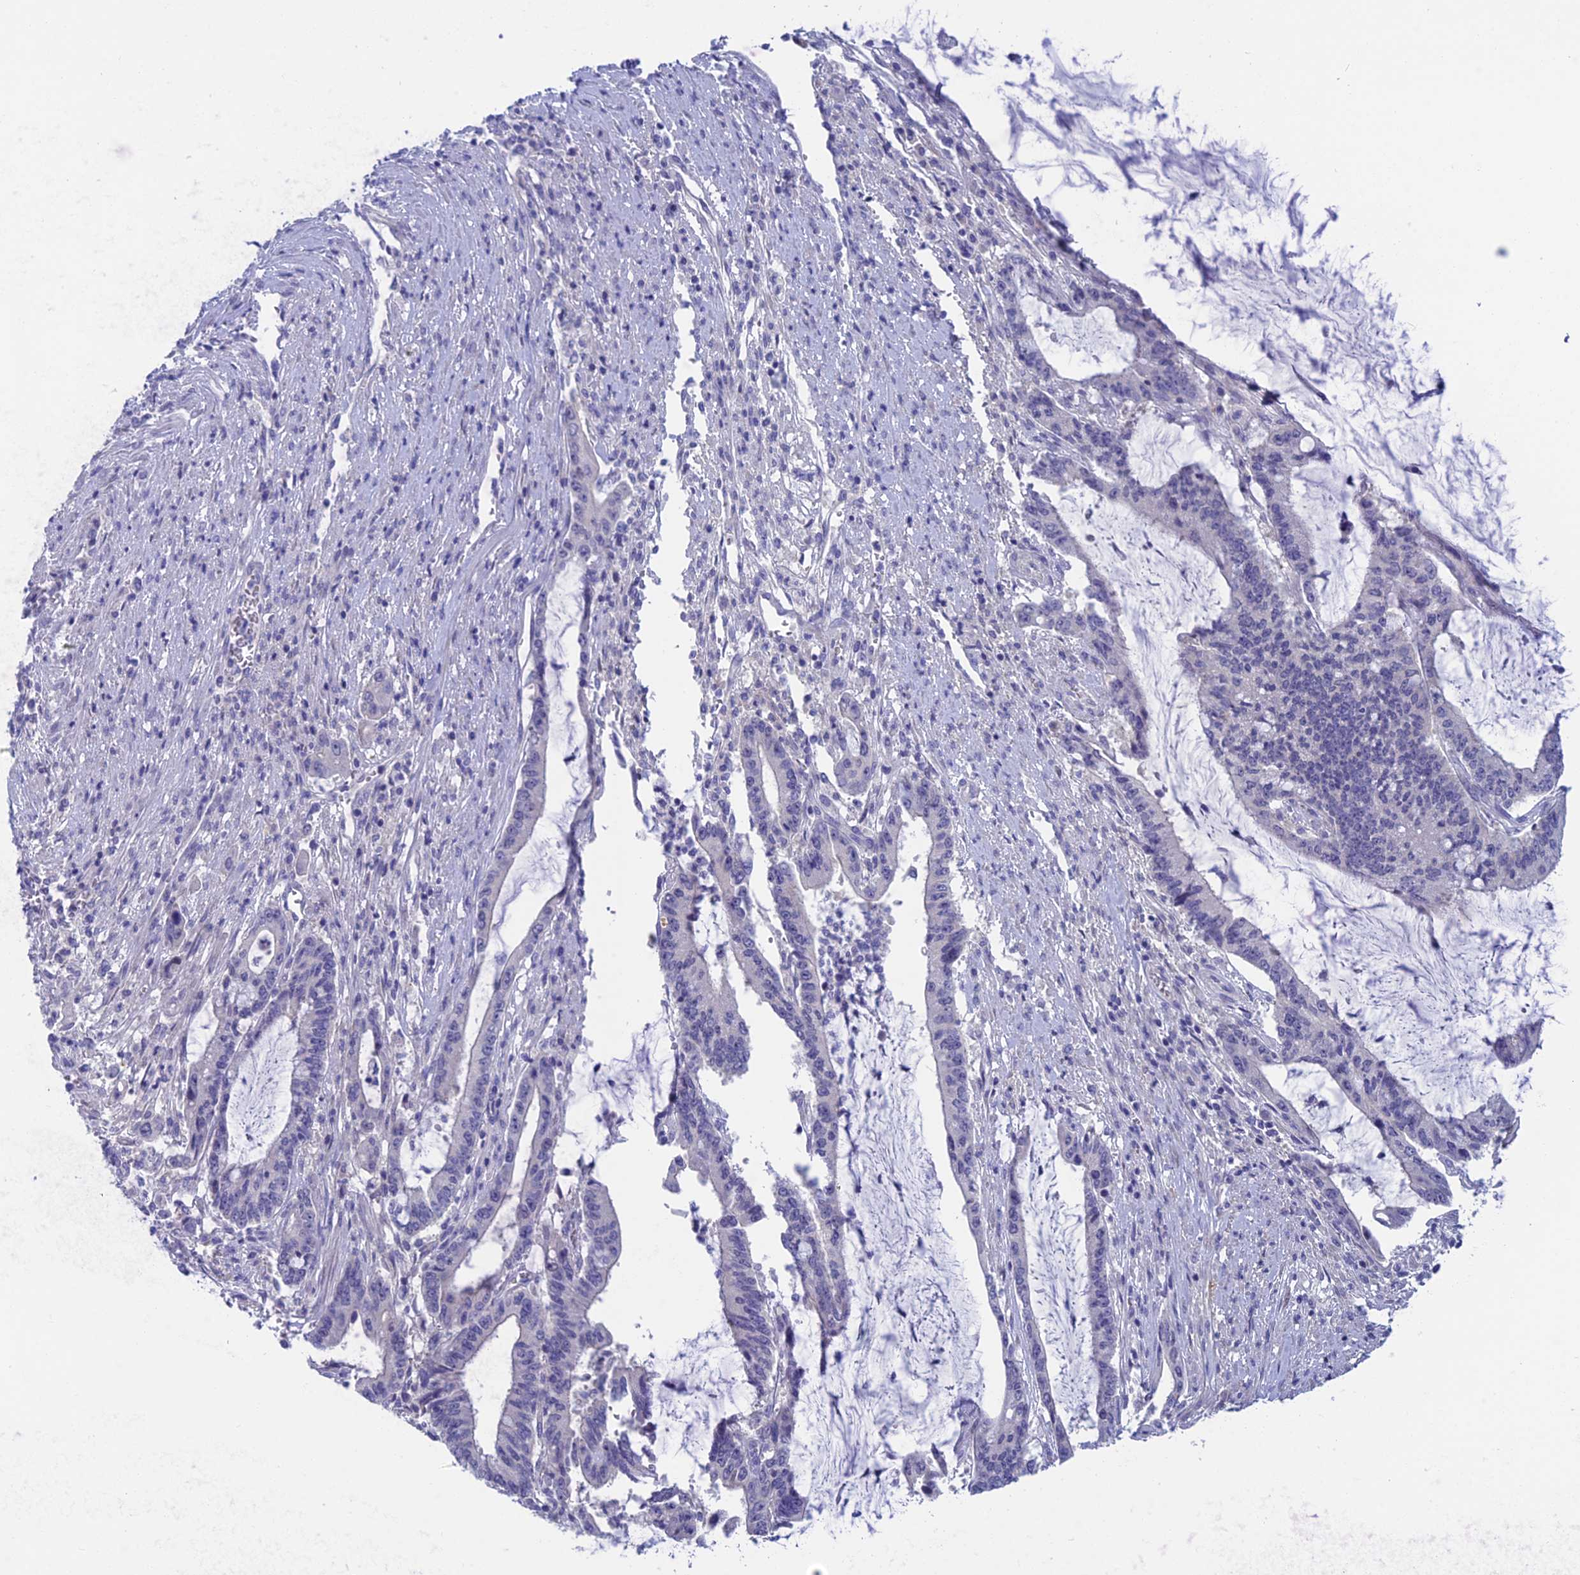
{"staining": {"intensity": "negative", "quantity": "none", "location": "none"}, "tissue": "pancreatic cancer", "cell_type": "Tumor cells", "image_type": "cancer", "snomed": [{"axis": "morphology", "description": "Adenocarcinoma, NOS"}, {"axis": "topography", "description": "Pancreas"}], "caption": "Adenocarcinoma (pancreatic) was stained to show a protein in brown. There is no significant expression in tumor cells.", "gene": "XPO7", "patient": {"sex": "female", "age": 50}}